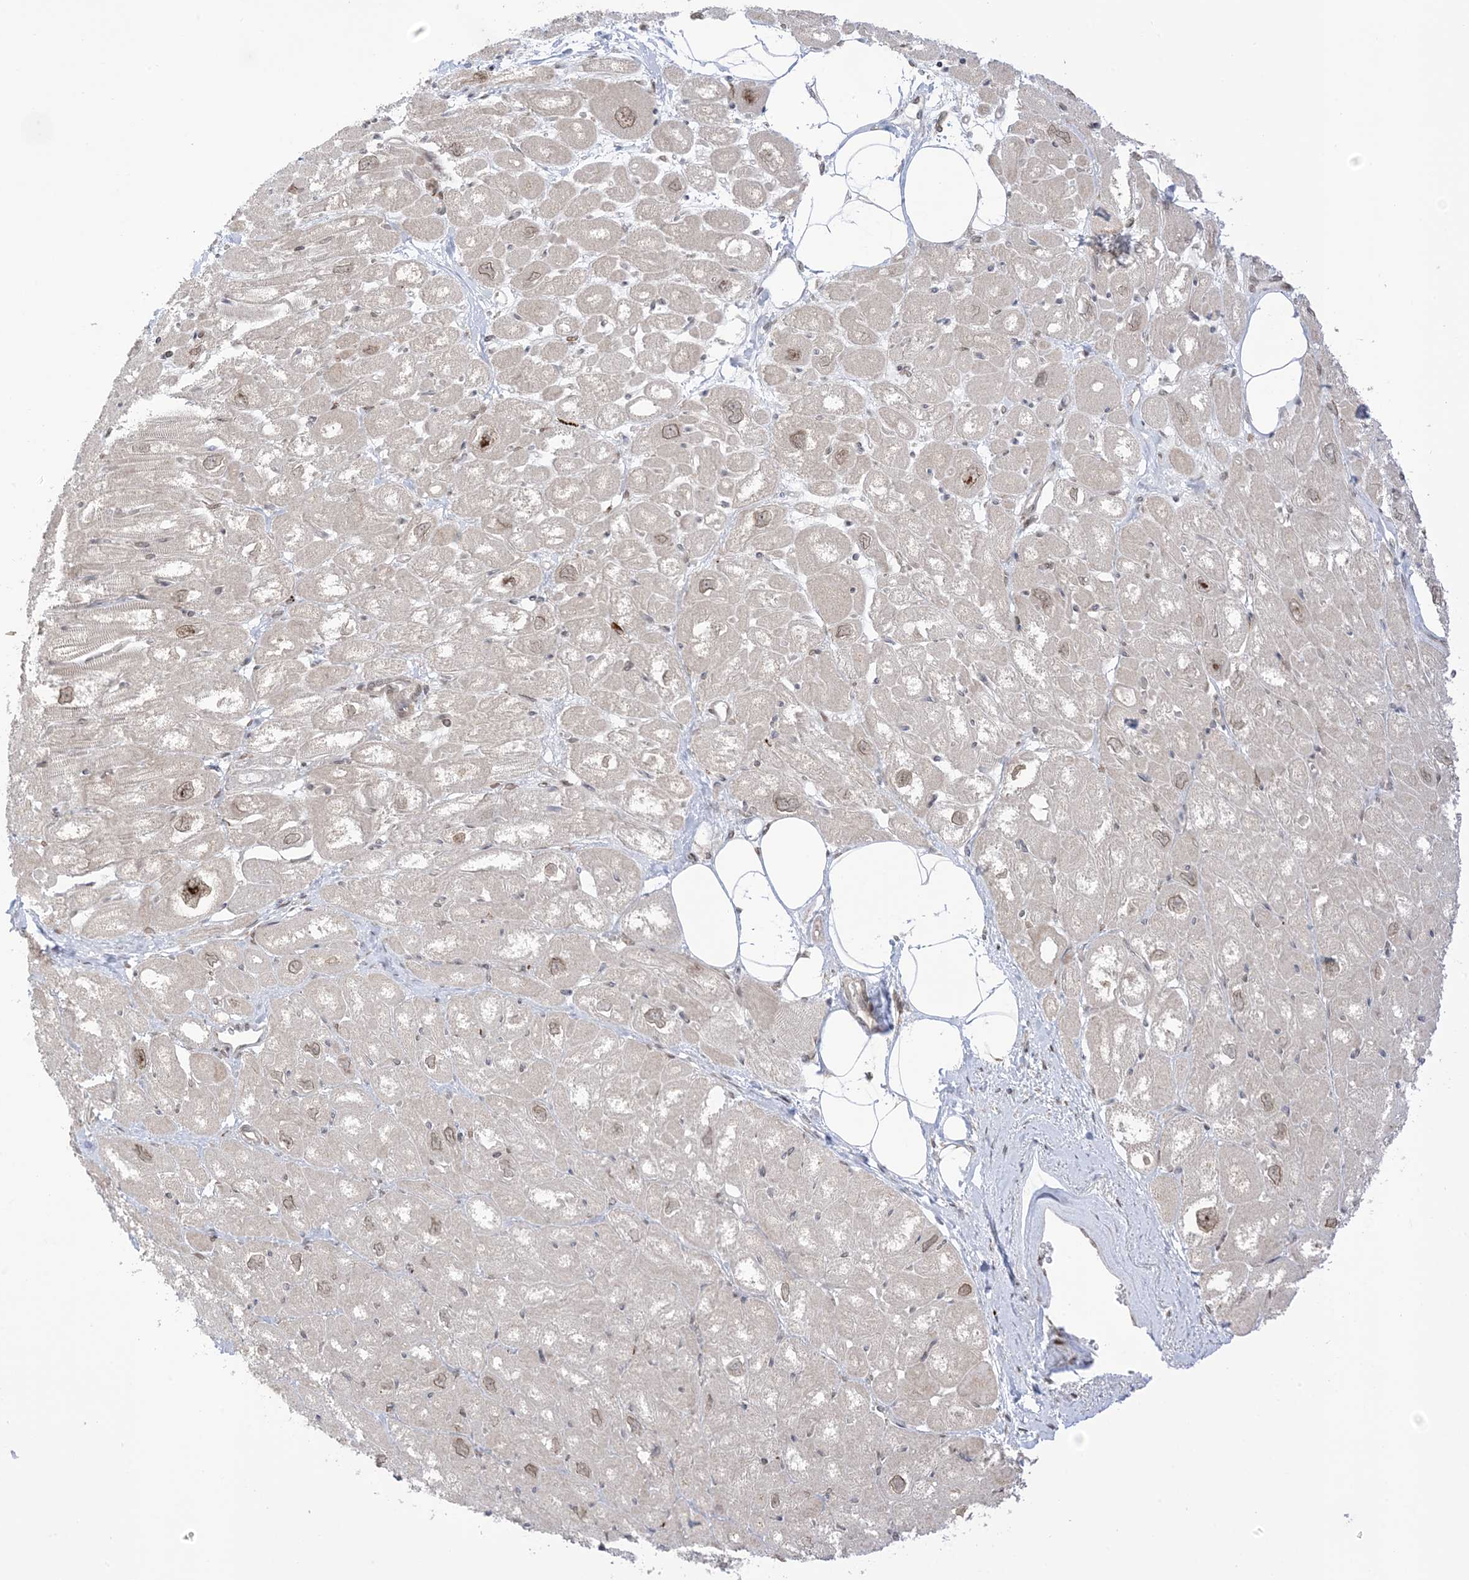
{"staining": {"intensity": "weak", "quantity": "25%-75%", "location": "nuclear"}, "tissue": "heart muscle", "cell_type": "Cardiomyocytes", "image_type": "normal", "snomed": [{"axis": "morphology", "description": "Normal tissue, NOS"}, {"axis": "topography", "description": "Heart"}], "caption": "IHC (DAB (3,3'-diaminobenzidine)) staining of unremarkable heart muscle shows weak nuclear protein staining in approximately 25%-75% of cardiomyocytes.", "gene": "UBE2E2", "patient": {"sex": "male", "age": 50}}